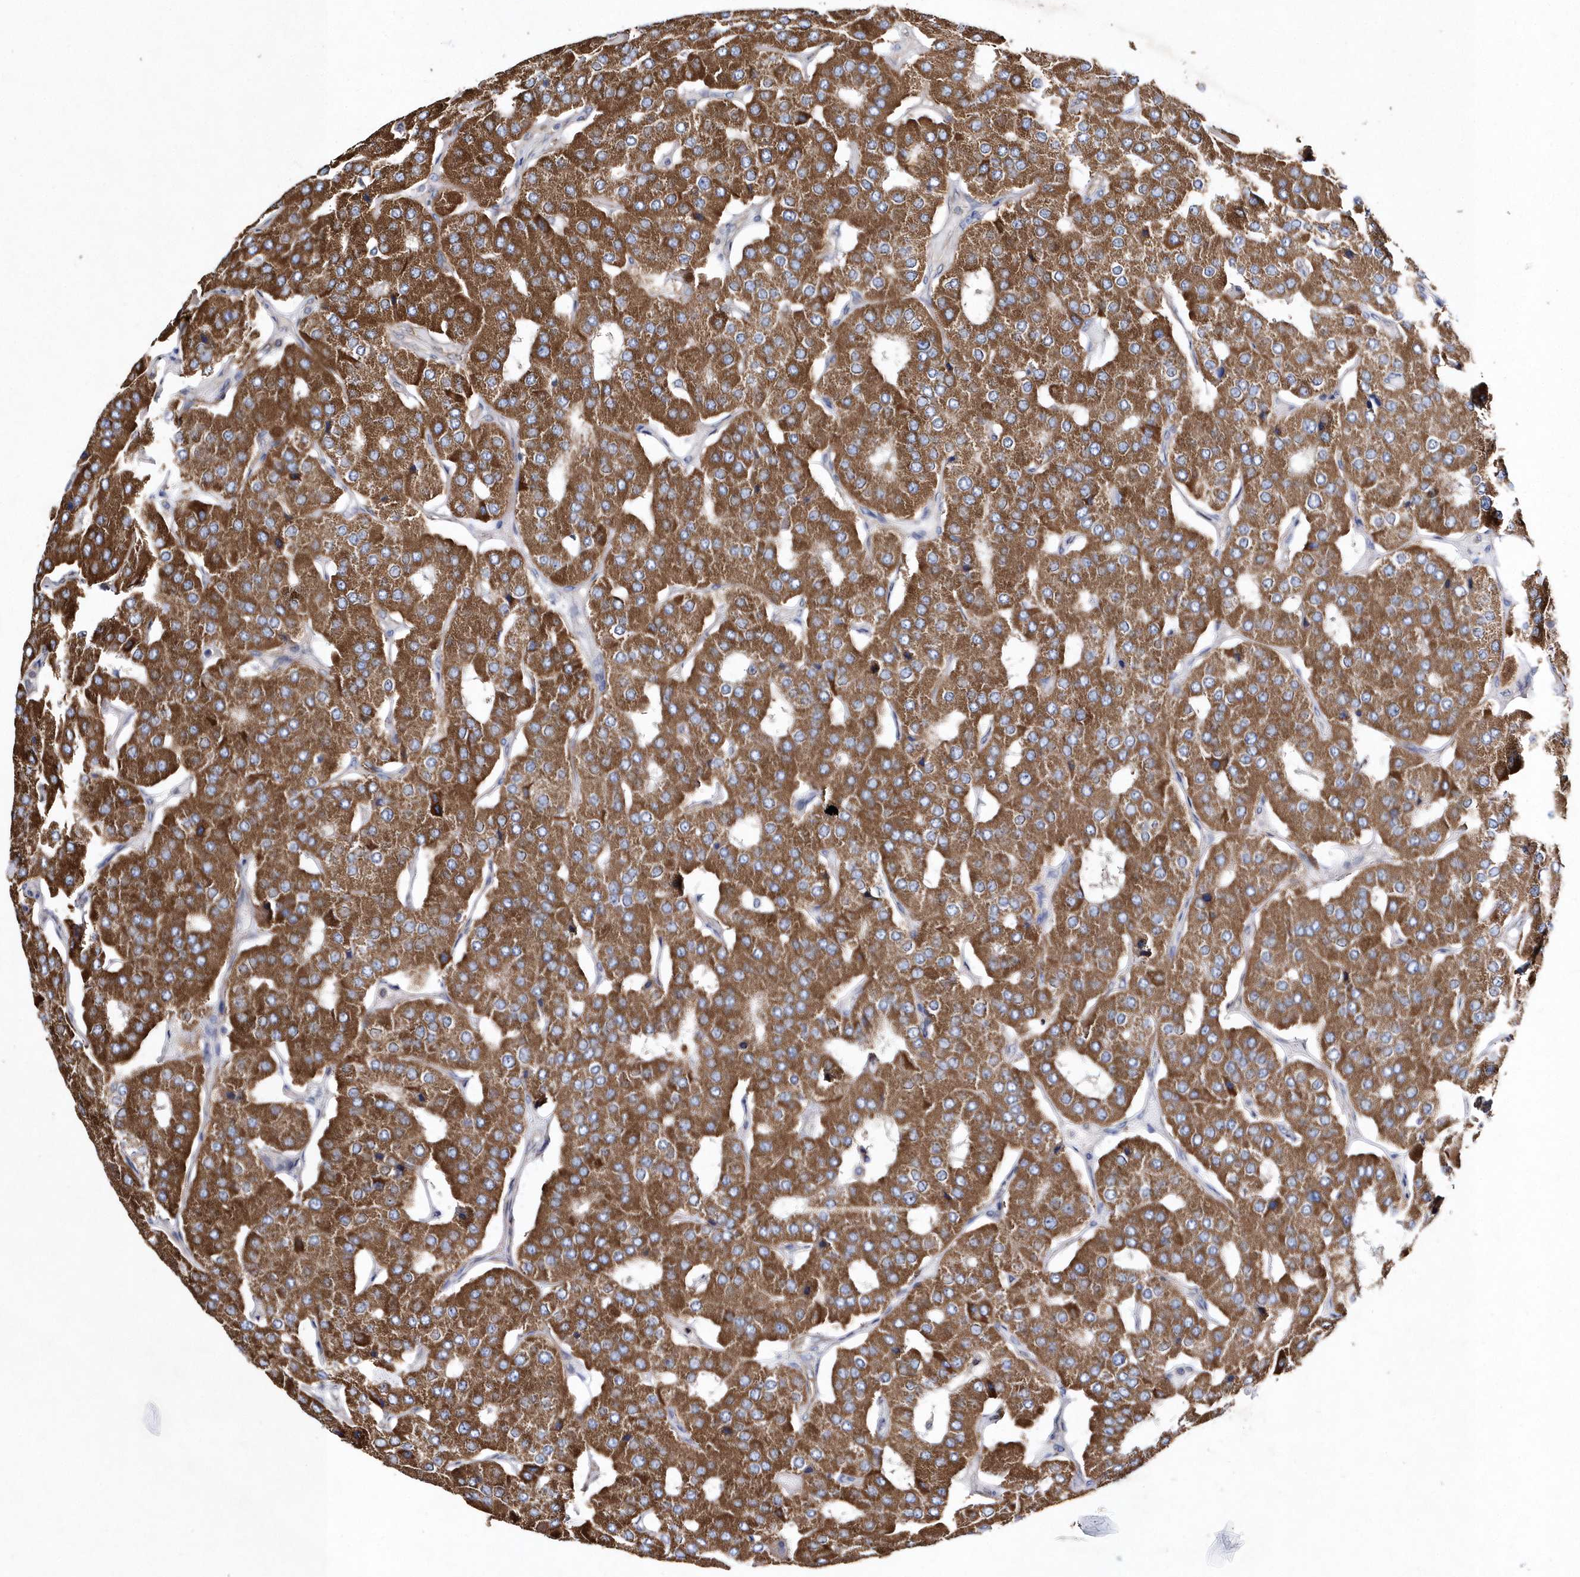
{"staining": {"intensity": "strong", "quantity": ">75%", "location": "cytoplasmic/membranous"}, "tissue": "parathyroid gland", "cell_type": "Glandular cells", "image_type": "normal", "snomed": [{"axis": "morphology", "description": "Normal tissue, NOS"}, {"axis": "morphology", "description": "Adenoma, NOS"}, {"axis": "topography", "description": "Parathyroid gland"}], "caption": "Protein staining of benign parathyroid gland shows strong cytoplasmic/membranous staining in approximately >75% of glandular cells. (Stains: DAB in brown, nuclei in blue, Microscopy: brightfield microscopy at high magnification).", "gene": "JKAMP", "patient": {"sex": "female", "age": 86}}